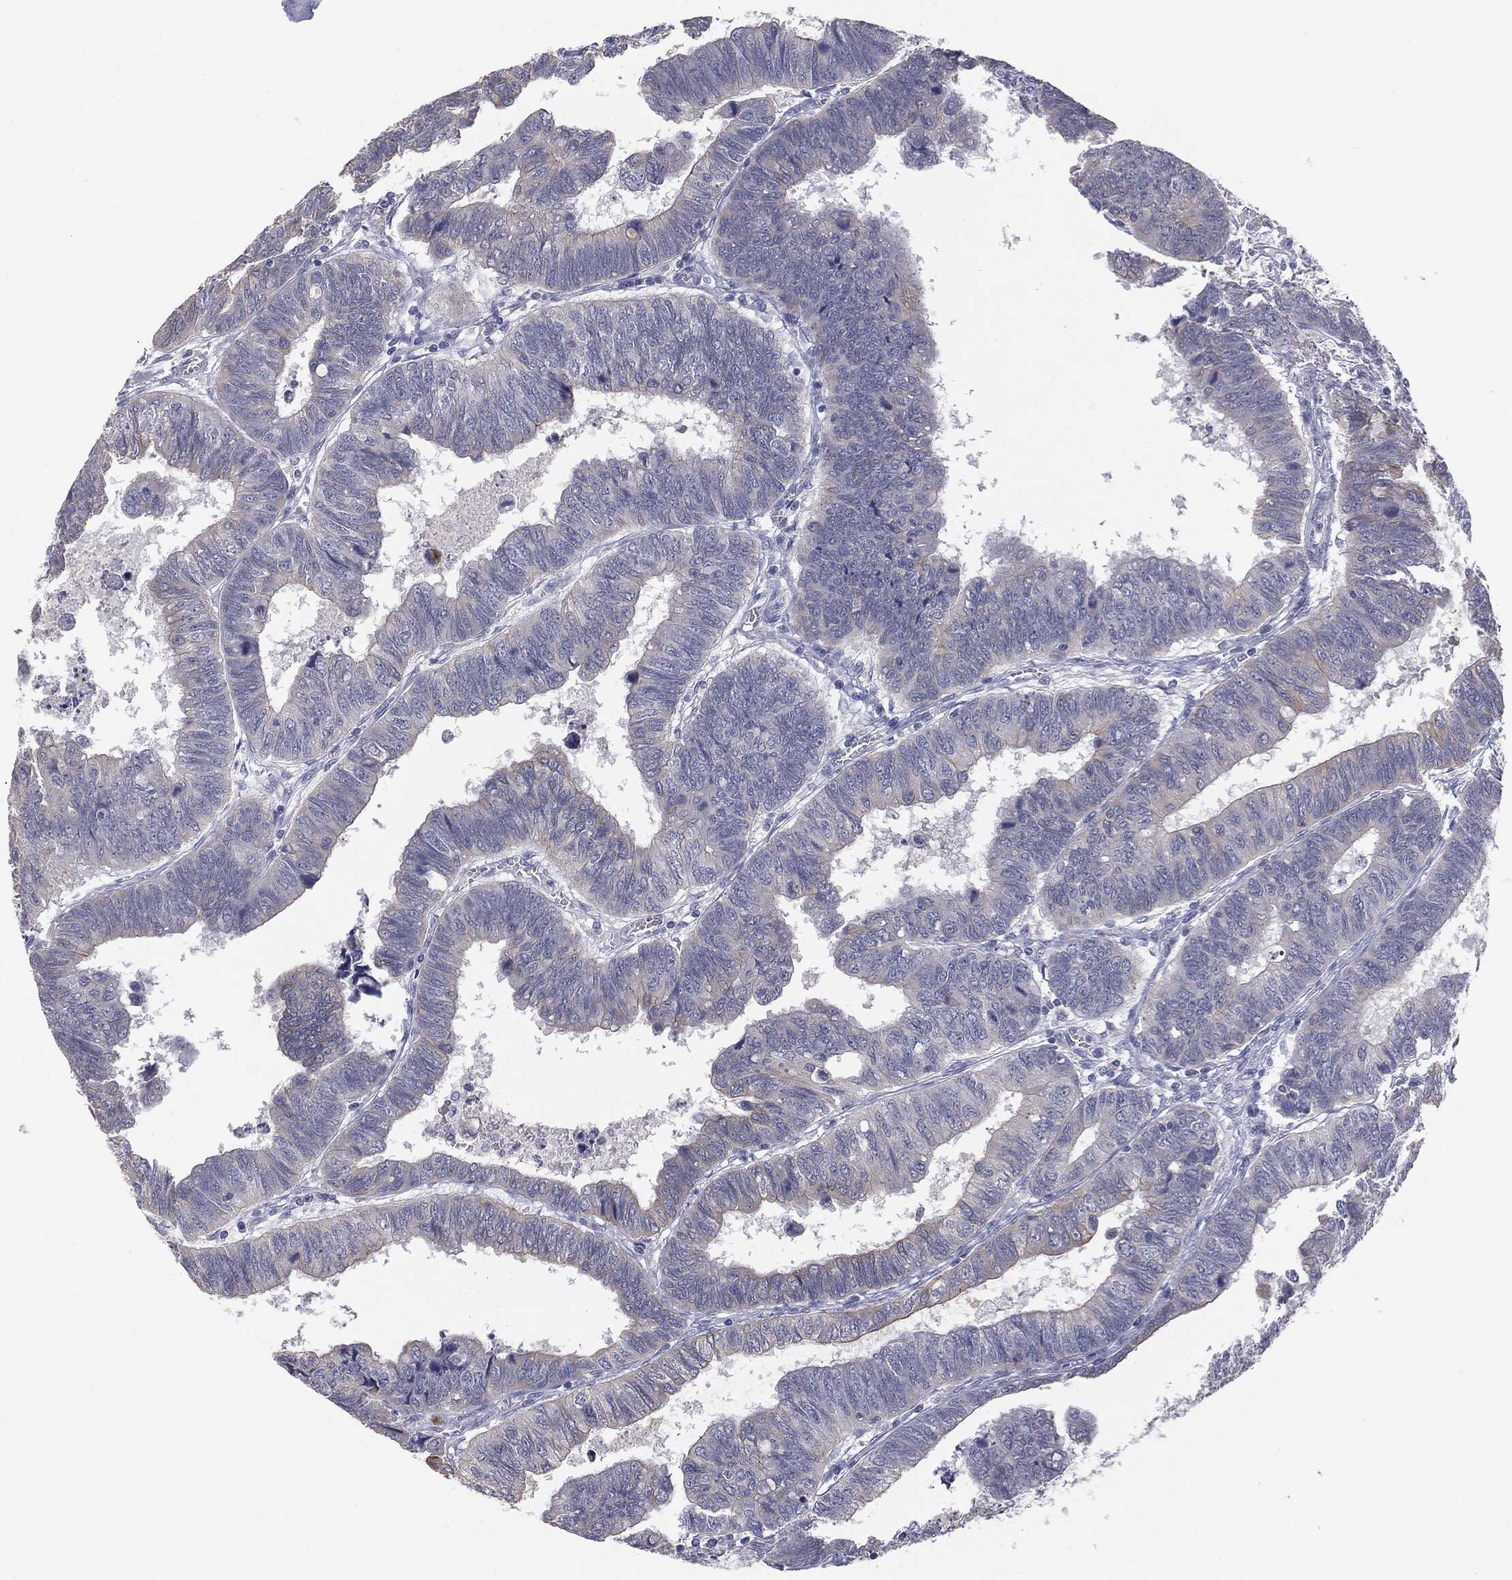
{"staining": {"intensity": "strong", "quantity": "<25%", "location": "cytoplasmic/membranous"}, "tissue": "colorectal cancer", "cell_type": "Tumor cells", "image_type": "cancer", "snomed": [{"axis": "morphology", "description": "Adenocarcinoma, NOS"}, {"axis": "topography", "description": "Colon"}], "caption": "DAB immunohistochemical staining of human colorectal cancer demonstrates strong cytoplasmic/membranous protein positivity in approximately <25% of tumor cells. (IHC, brightfield microscopy, high magnification).", "gene": "MUC1", "patient": {"sex": "male", "age": 62}}